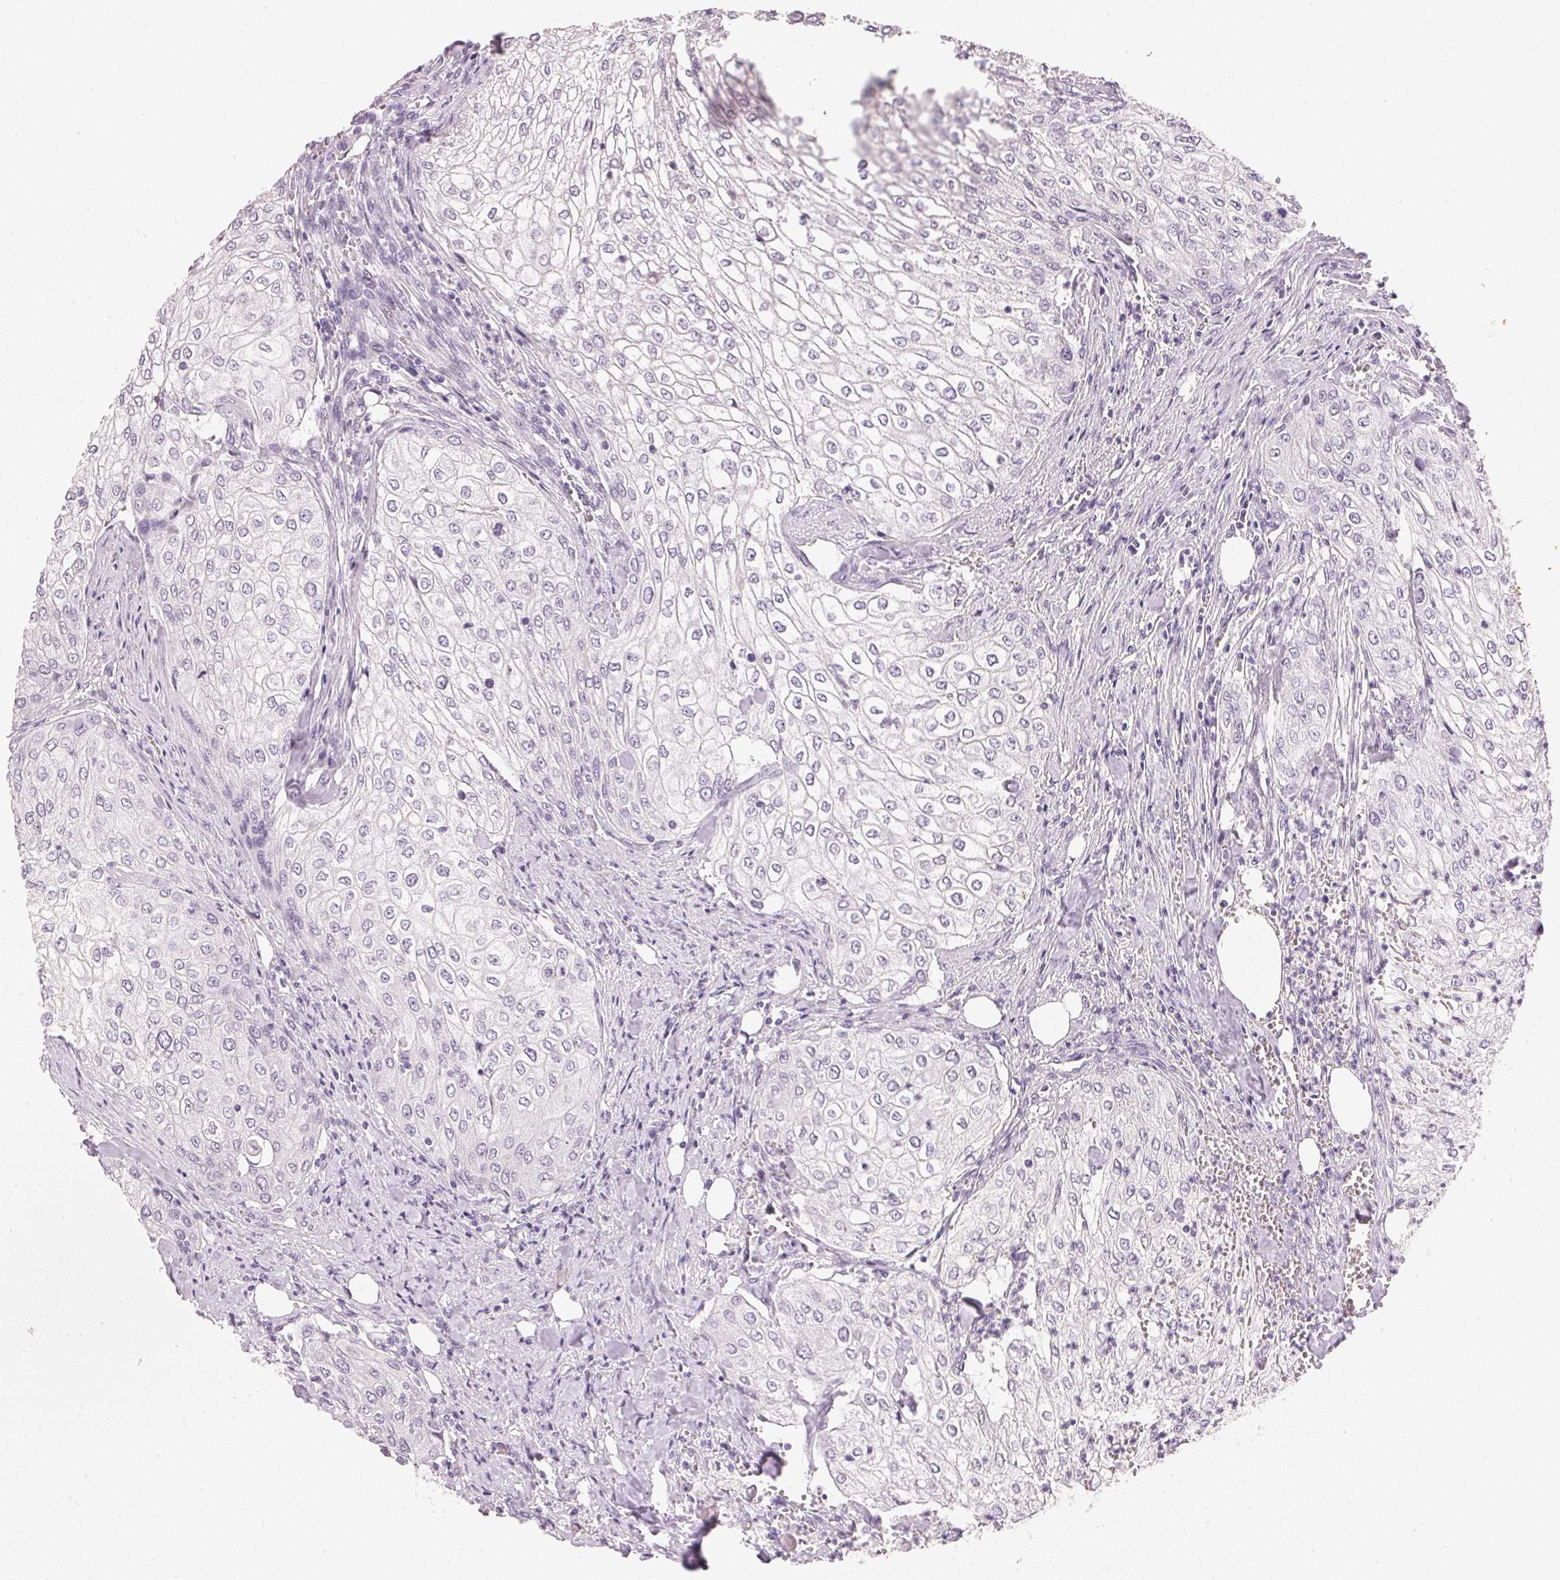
{"staining": {"intensity": "negative", "quantity": "none", "location": "none"}, "tissue": "urothelial cancer", "cell_type": "Tumor cells", "image_type": "cancer", "snomed": [{"axis": "morphology", "description": "Urothelial carcinoma, High grade"}, {"axis": "topography", "description": "Urinary bladder"}], "caption": "Tumor cells show no significant staining in urothelial carcinoma (high-grade). (DAB immunohistochemistry (IHC), high magnification).", "gene": "IGFBP1", "patient": {"sex": "male", "age": 62}}